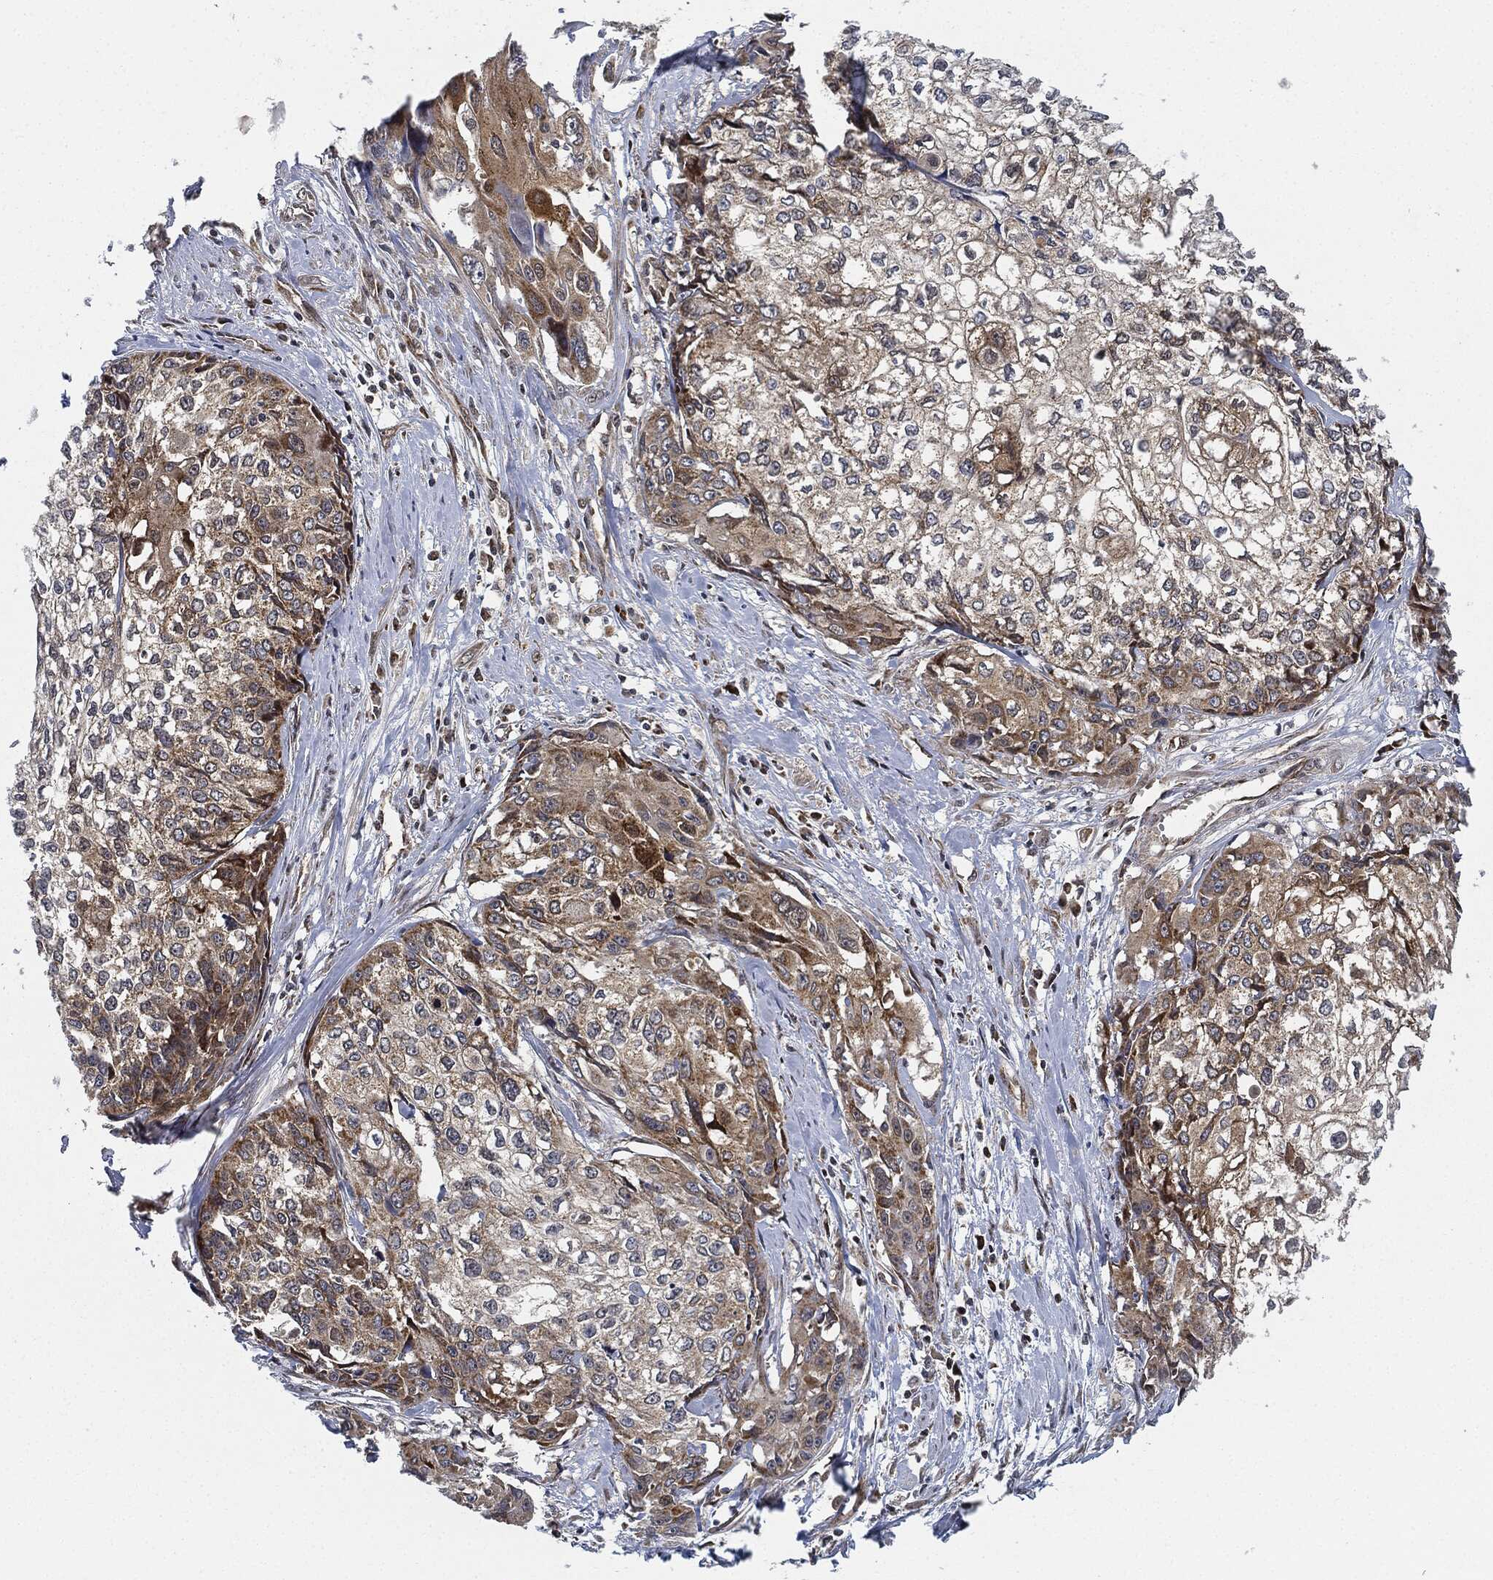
{"staining": {"intensity": "weak", "quantity": "25%-75%", "location": "cytoplasmic/membranous"}, "tissue": "cervical cancer", "cell_type": "Tumor cells", "image_type": "cancer", "snomed": [{"axis": "morphology", "description": "Squamous cell carcinoma, NOS"}, {"axis": "topography", "description": "Cervix"}], "caption": "Immunohistochemistry photomicrograph of squamous cell carcinoma (cervical) stained for a protein (brown), which displays low levels of weak cytoplasmic/membranous staining in approximately 25%-75% of tumor cells.", "gene": "RNASEL", "patient": {"sex": "female", "age": 58}}